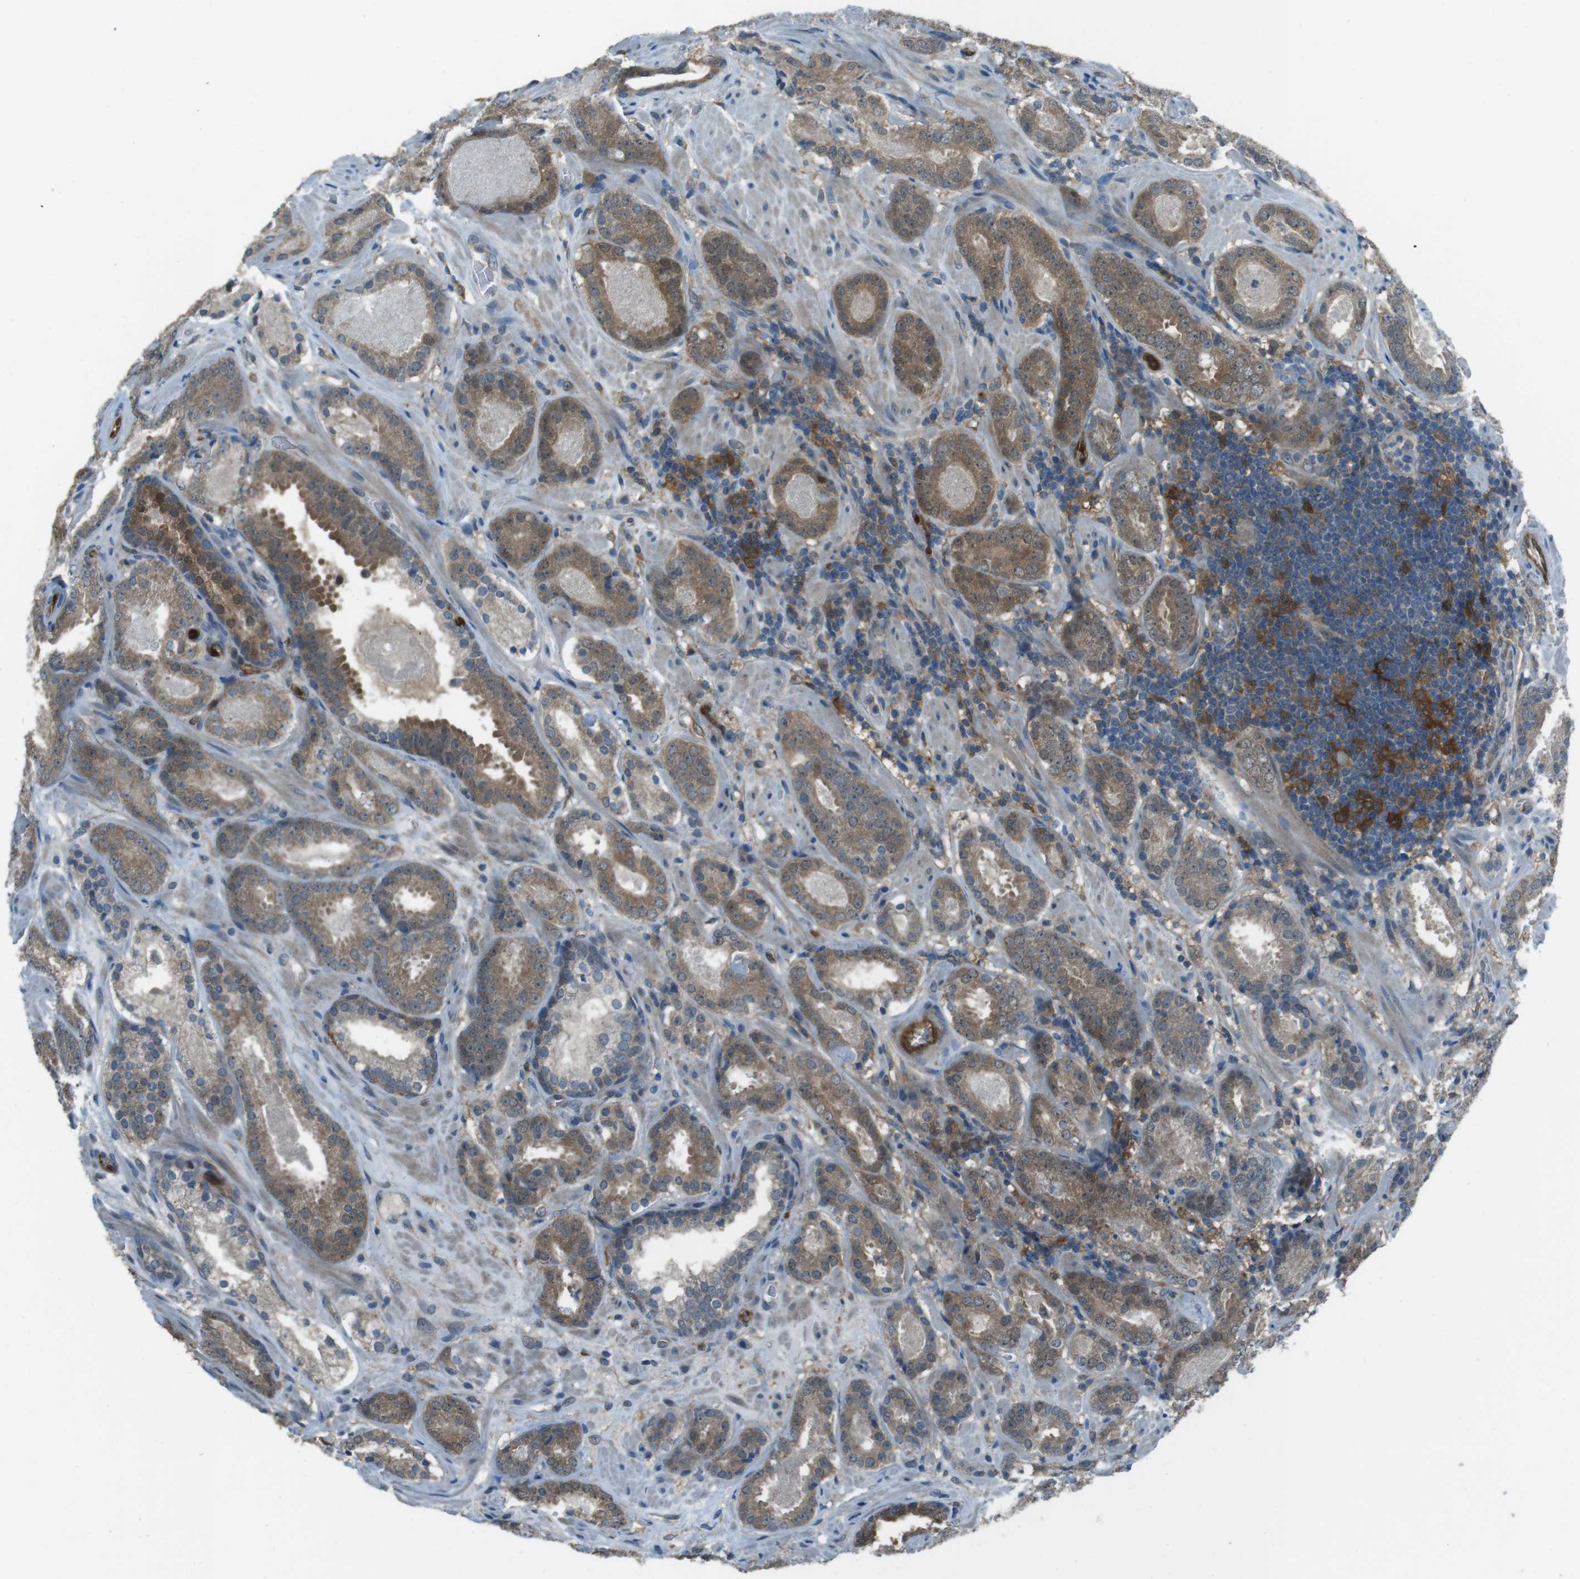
{"staining": {"intensity": "moderate", "quantity": ">75%", "location": "cytoplasmic/membranous"}, "tissue": "prostate cancer", "cell_type": "Tumor cells", "image_type": "cancer", "snomed": [{"axis": "morphology", "description": "Adenocarcinoma, Low grade"}, {"axis": "topography", "description": "Prostate"}], "caption": "Moderate cytoplasmic/membranous protein staining is identified in about >75% of tumor cells in low-grade adenocarcinoma (prostate). (DAB IHC with brightfield microscopy, high magnification).", "gene": "MFAP3", "patient": {"sex": "male", "age": 69}}